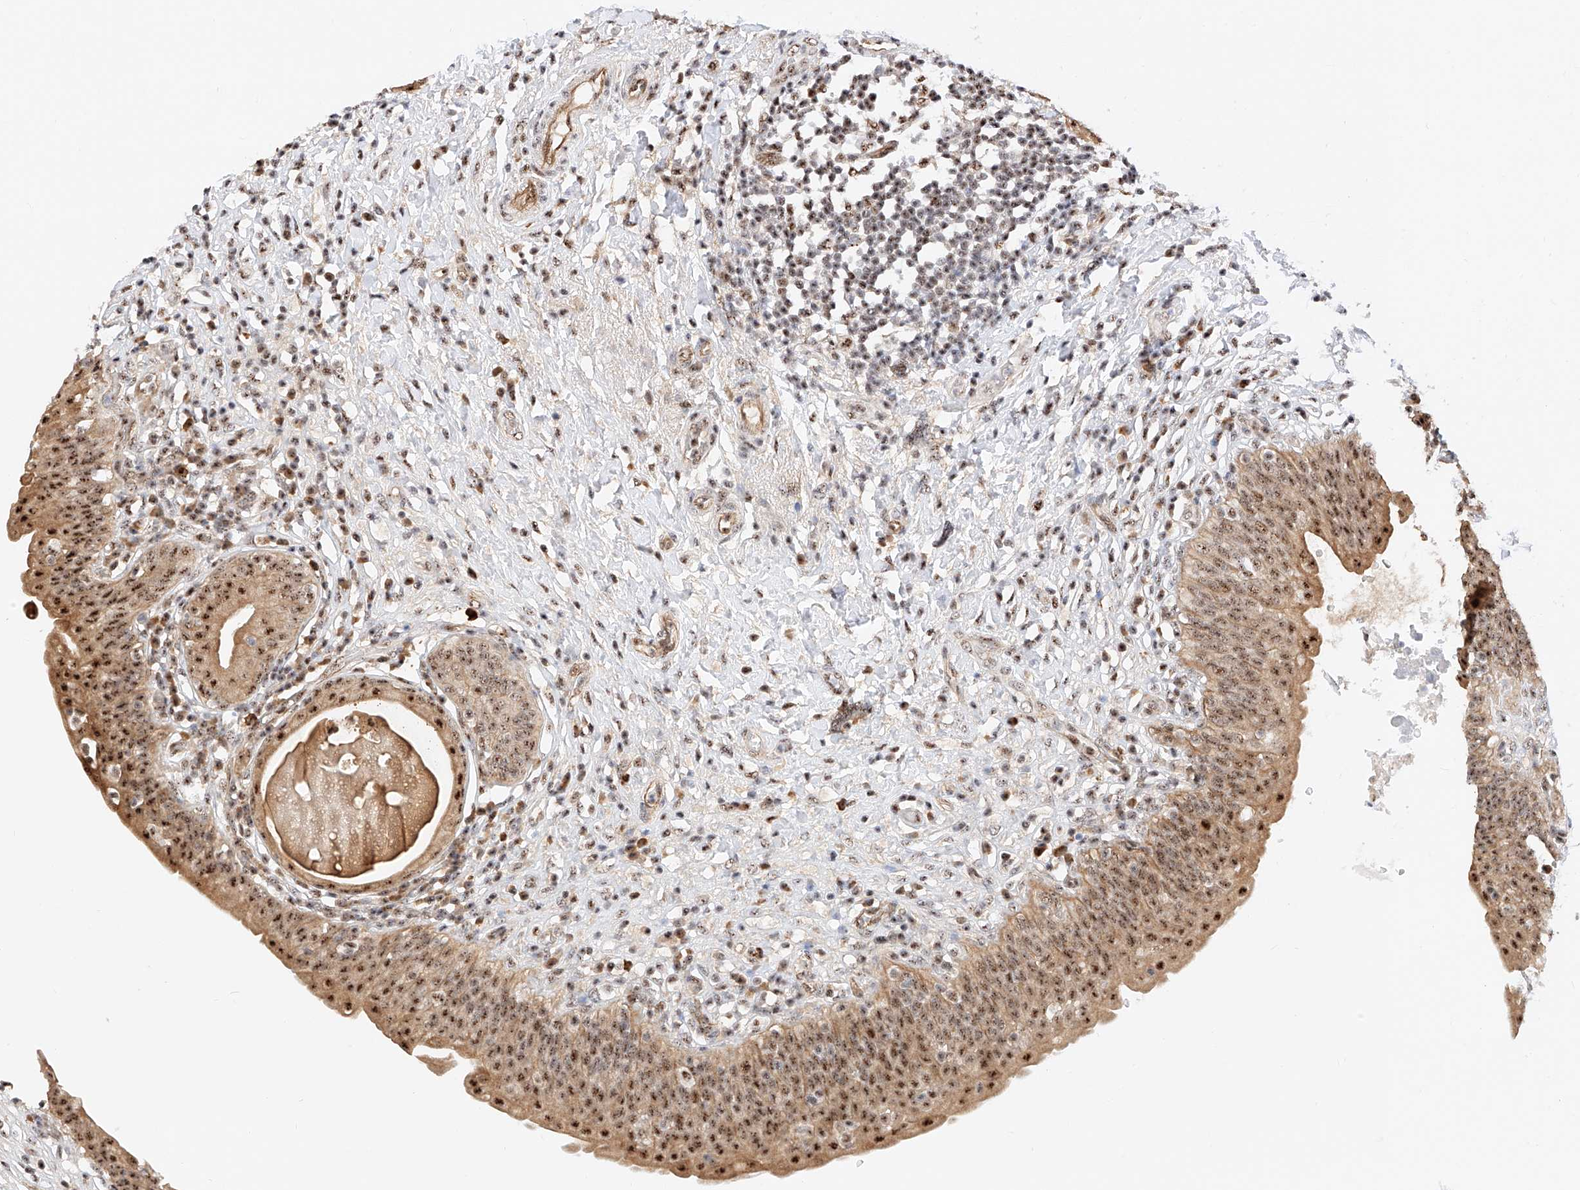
{"staining": {"intensity": "strong", "quantity": ">75%", "location": "cytoplasmic/membranous,nuclear"}, "tissue": "urinary bladder", "cell_type": "Urothelial cells", "image_type": "normal", "snomed": [{"axis": "morphology", "description": "Normal tissue, NOS"}, {"axis": "topography", "description": "Urinary bladder"}], "caption": "IHC staining of unremarkable urinary bladder, which demonstrates high levels of strong cytoplasmic/membranous,nuclear expression in approximately >75% of urothelial cells indicating strong cytoplasmic/membranous,nuclear protein expression. The staining was performed using DAB (3,3'-diaminobenzidine) (brown) for protein detection and nuclei were counterstained in hematoxylin (blue).", "gene": "ATXN7L2", "patient": {"sex": "male", "age": 83}}